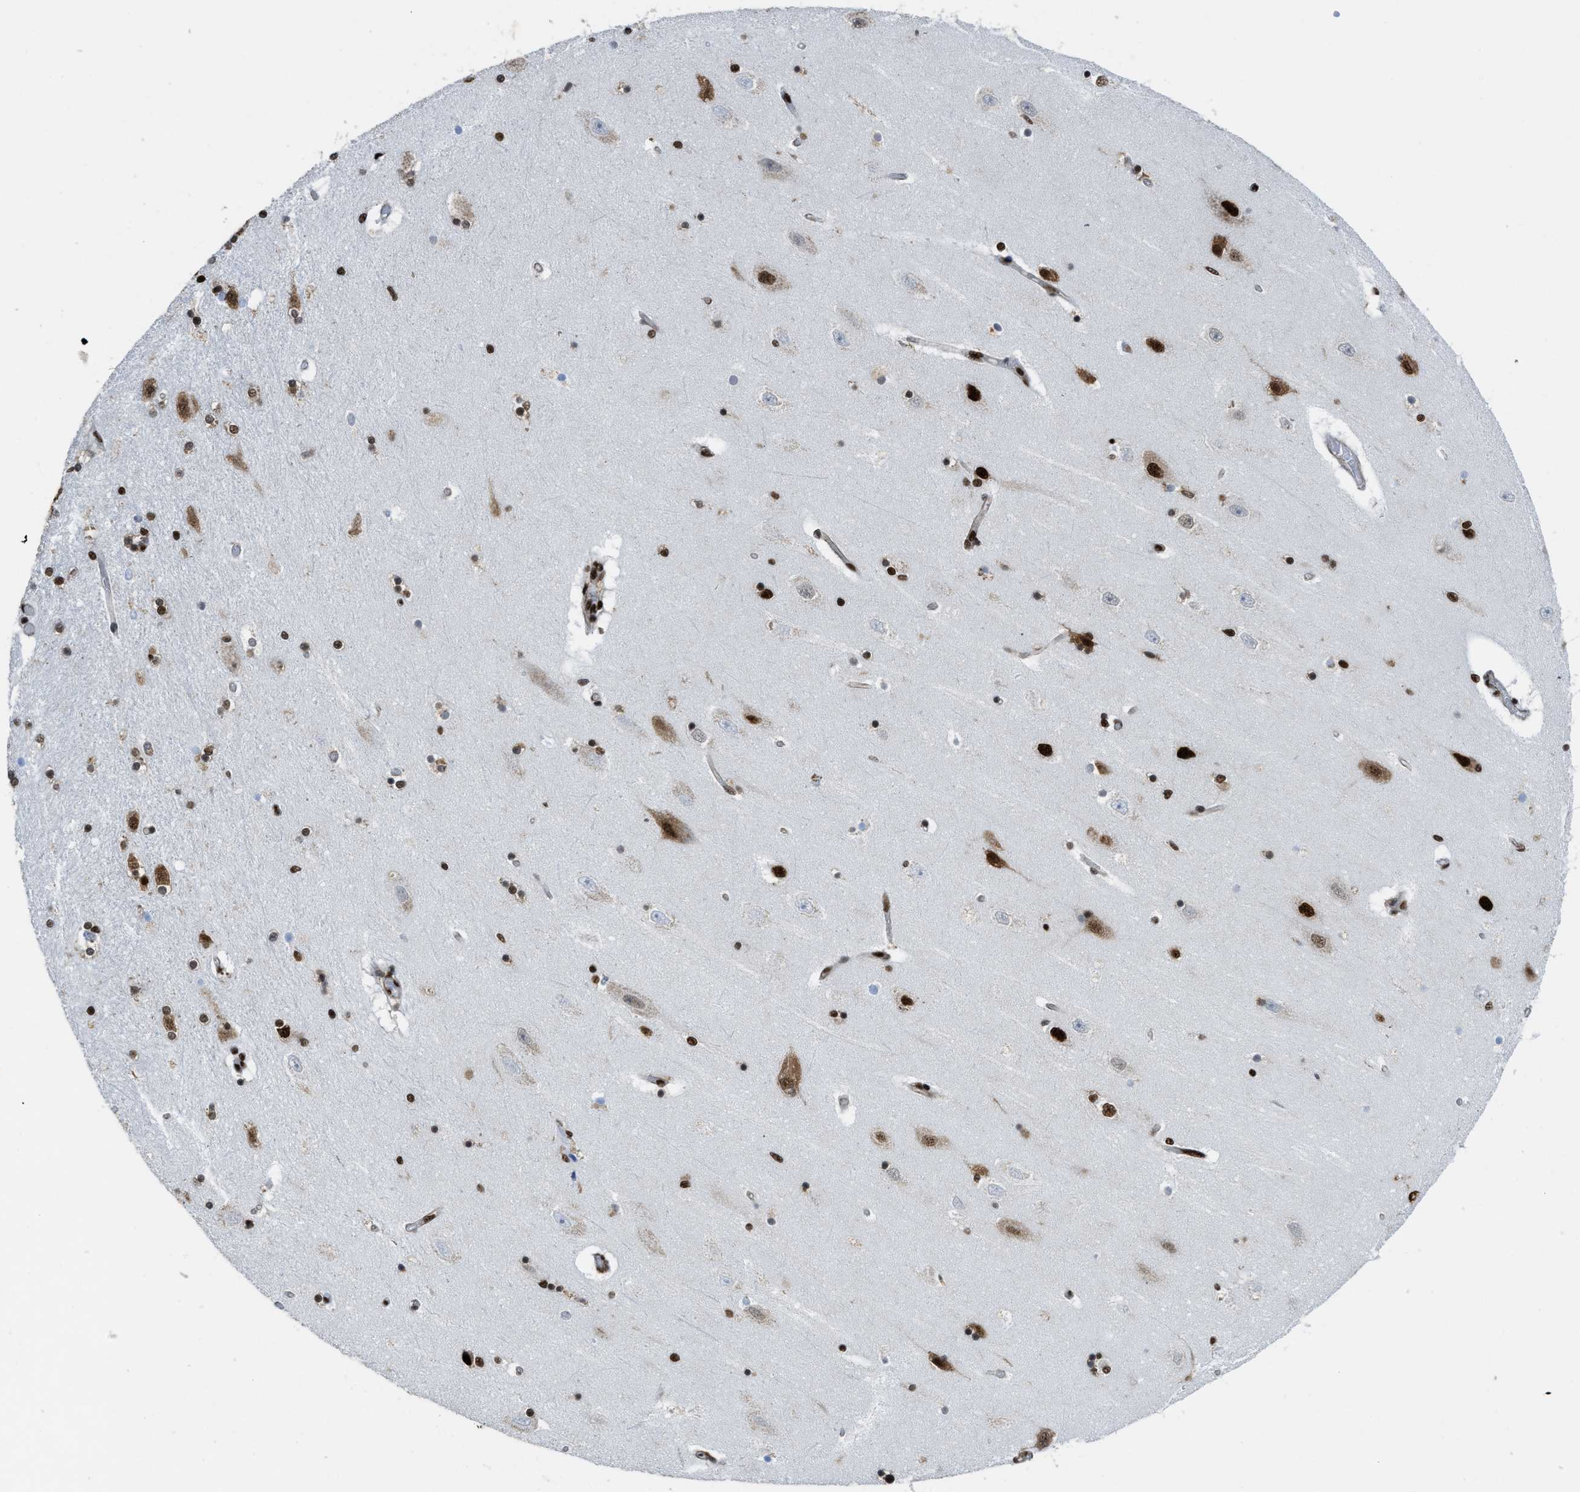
{"staining": {"intensity": "strong", "quantity": ">75%", "location": "nuclear"}, "tissue": "hippocampus", "cell_type": "Glial cells", "image_type": "normal", "snomed": [{"axis": "morphology", "description": "Normal tissue, NOS"}, {"axis": "topography", "description": "Hippocampus"}], "caption": "Immunohistochemistry (IHC) (DAB) staining of unremarkable hippocampus shows strong nuclear protein expression in about >75% of glial cells.", "gene": "ZNF207", "patient": {"sex": "female", "age": 54}}